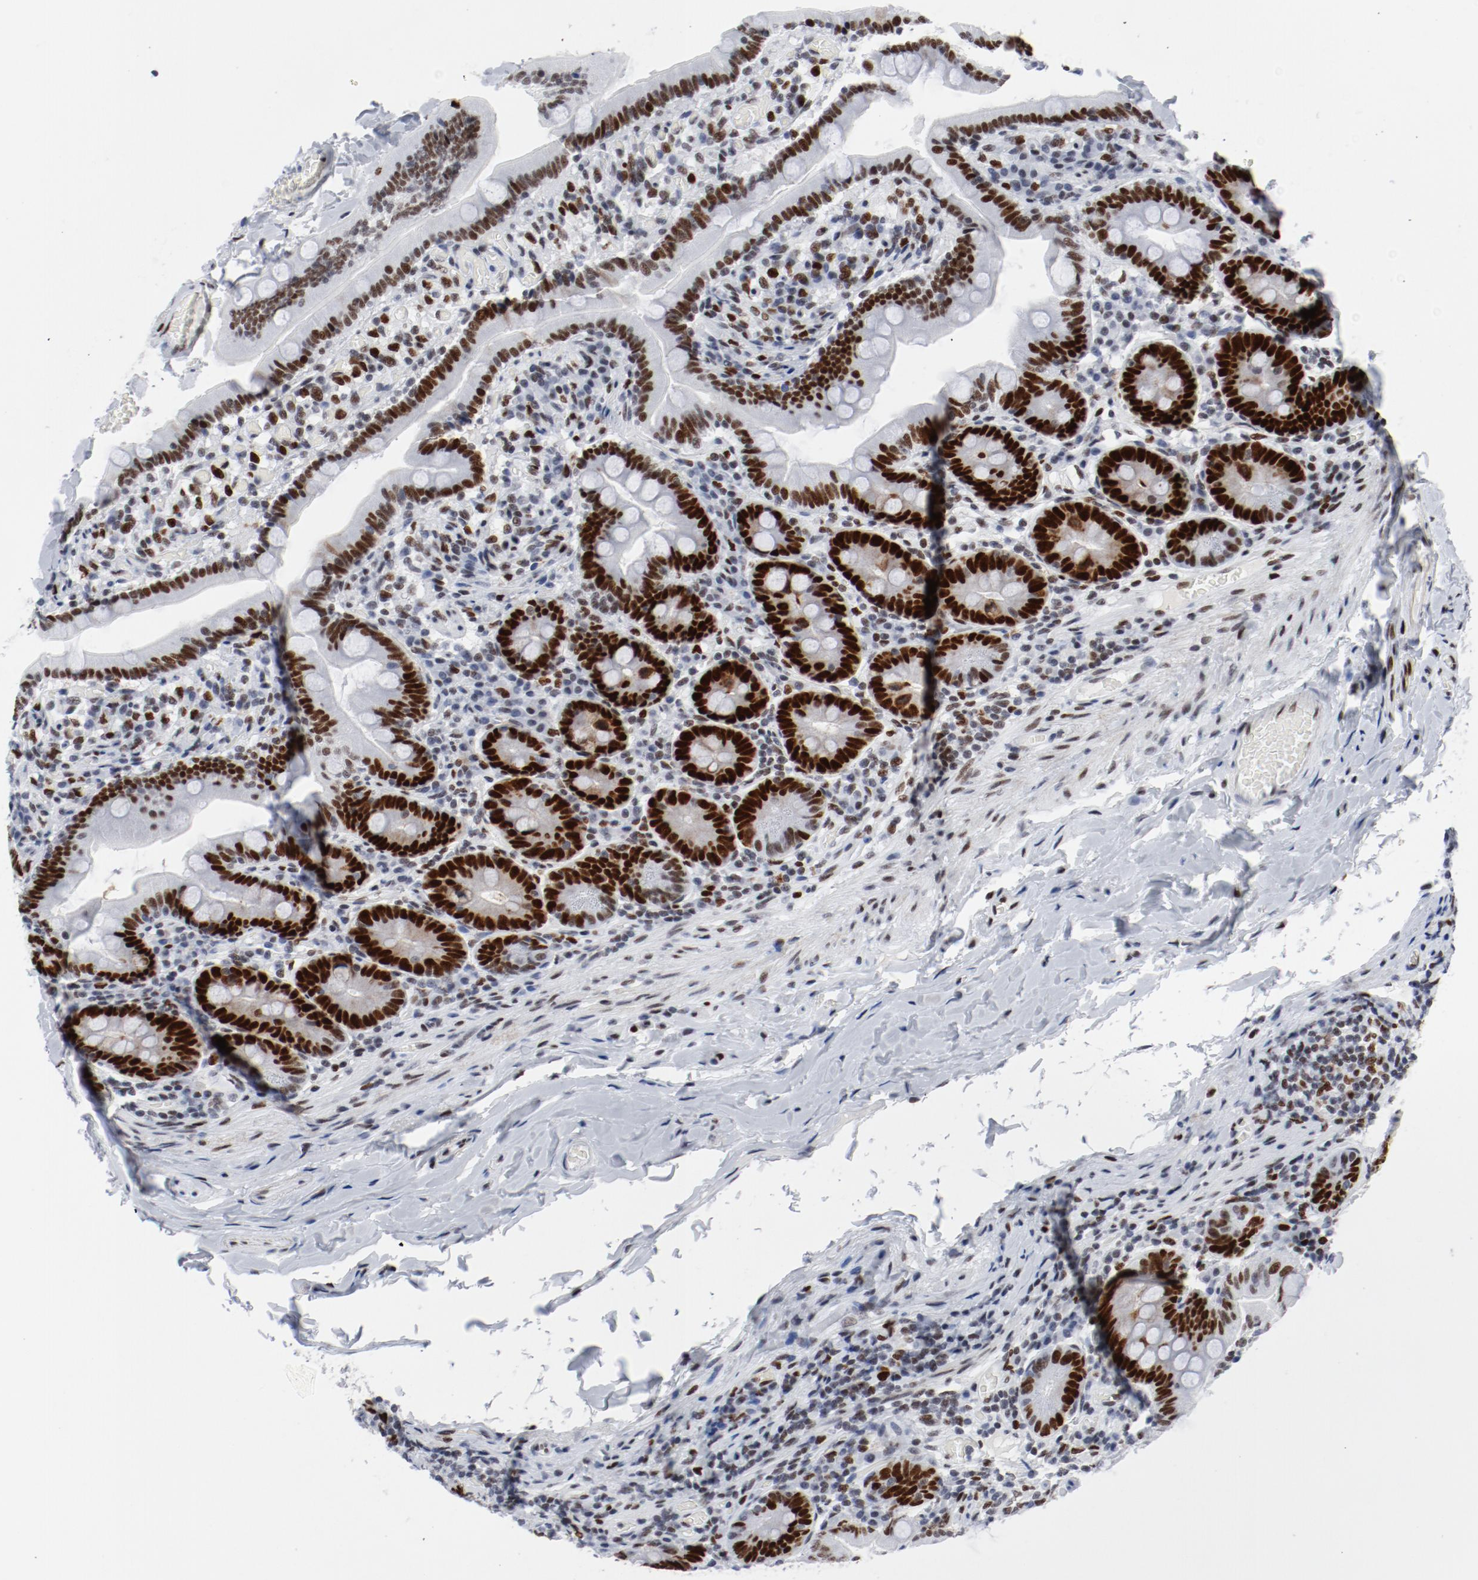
{"staining": {"intensity": "strong", "quantity": ">75%", "location": "nuclear"}, "tissue": "duodenum", "cell_type": "Glandular cells", "image_type": "normal", "snomed": [{"axis": "morphology", "description": "Normal tissue, NOS"}, {"axis": "topography", "description": "Duodenum"}], "caption": "Duodenum stained with immunohistochemistry (IHC) exhibits strong nuclear positivity in about >75% of glandular cells.", "gene": "POLD1", "patient": {"sex": "male", "age": 66}}